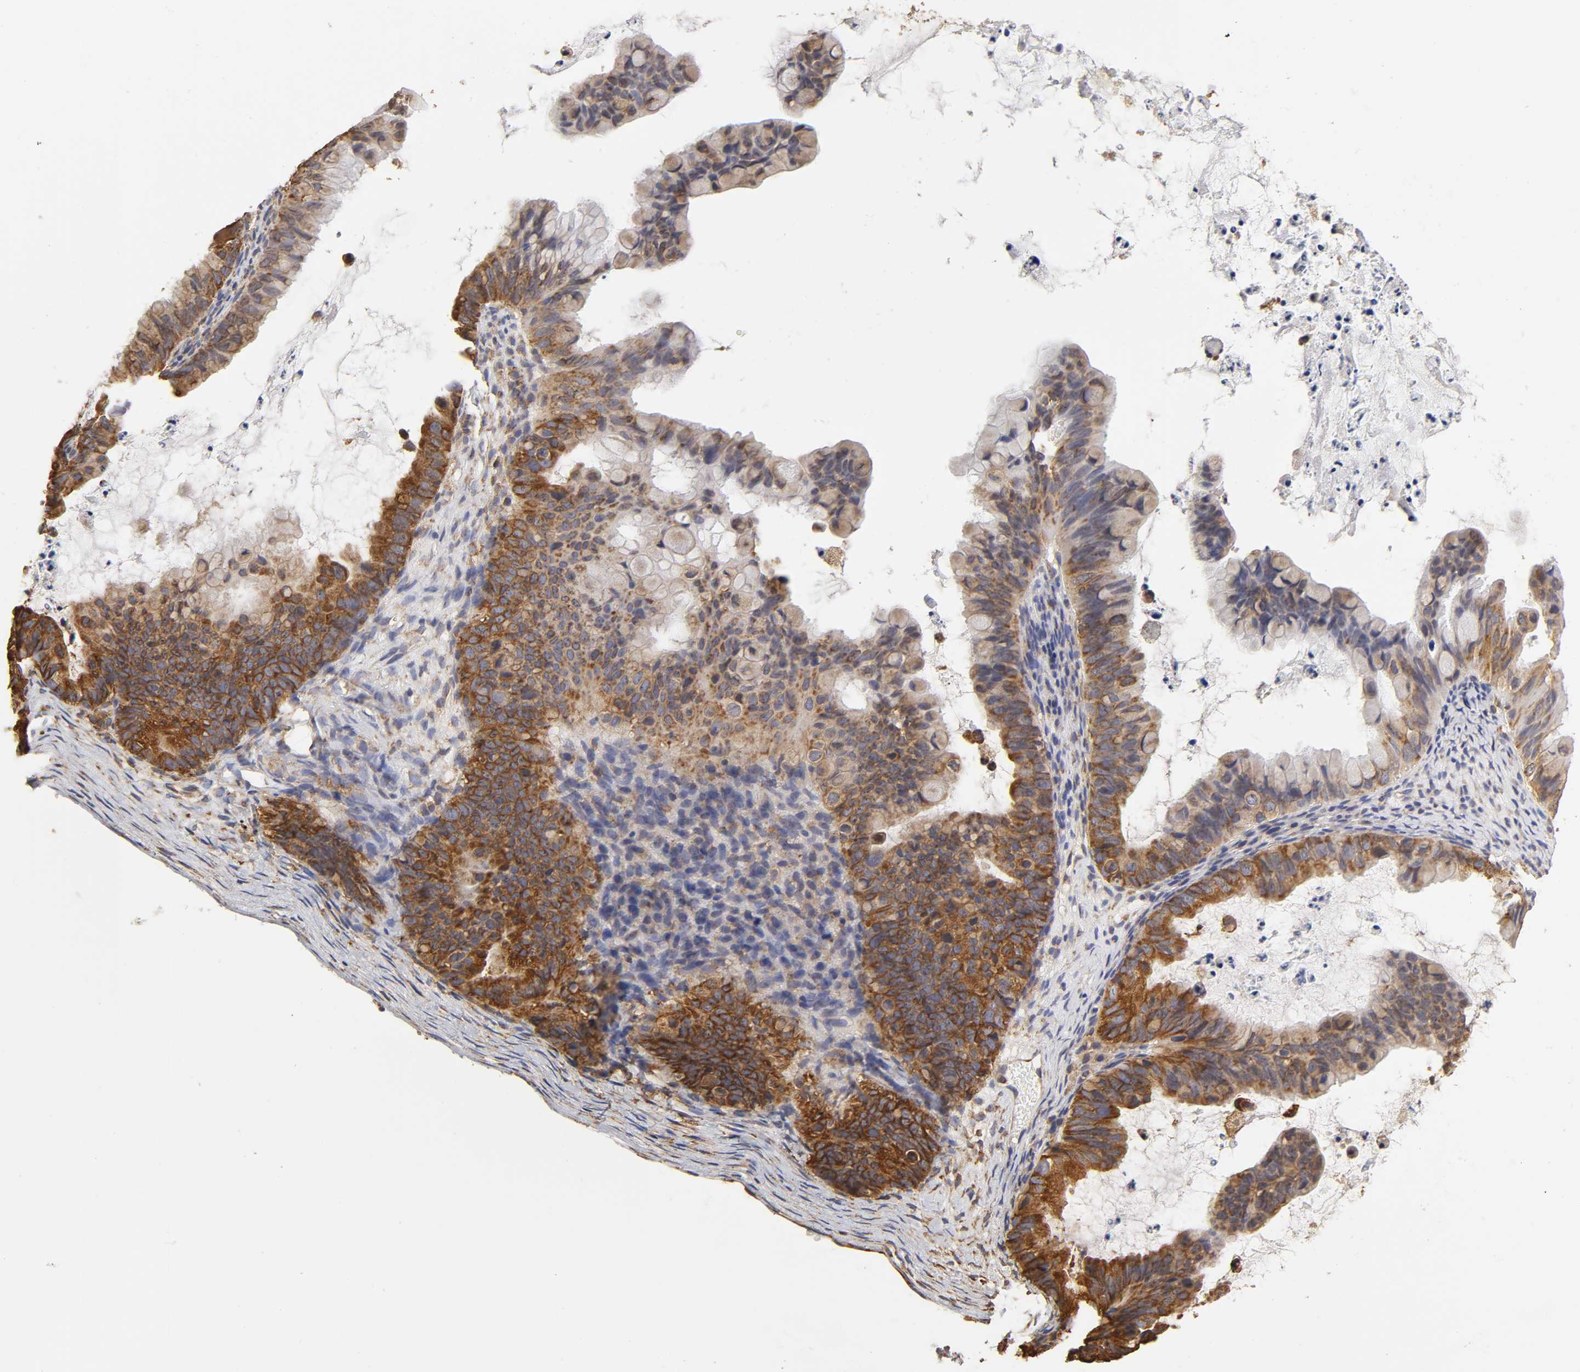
{"staining": {"intensity": "strong", "quantity": ">75%", "location": "cytoplasmic/membranous"}, "tissue": "ovarian cancer", "cell_type": "Tumor cells", "image_type": "cancer", "snomed": [{"axis": "morphology", "description": "Cystadenocarcinoma, mucinous, NOS"}, {"axis": "topography", "description": "Ovary"}], "caption": "This is a histology image of immunohistochemistry (IHC) staining of ovarian cancer (mucinous cystadenocarcinoma), which shows strong positivity in the cytoplasmic/membranous of tumor cells.", "gene": "RPL14", "patient": {"sex": "female", "age": 36}}